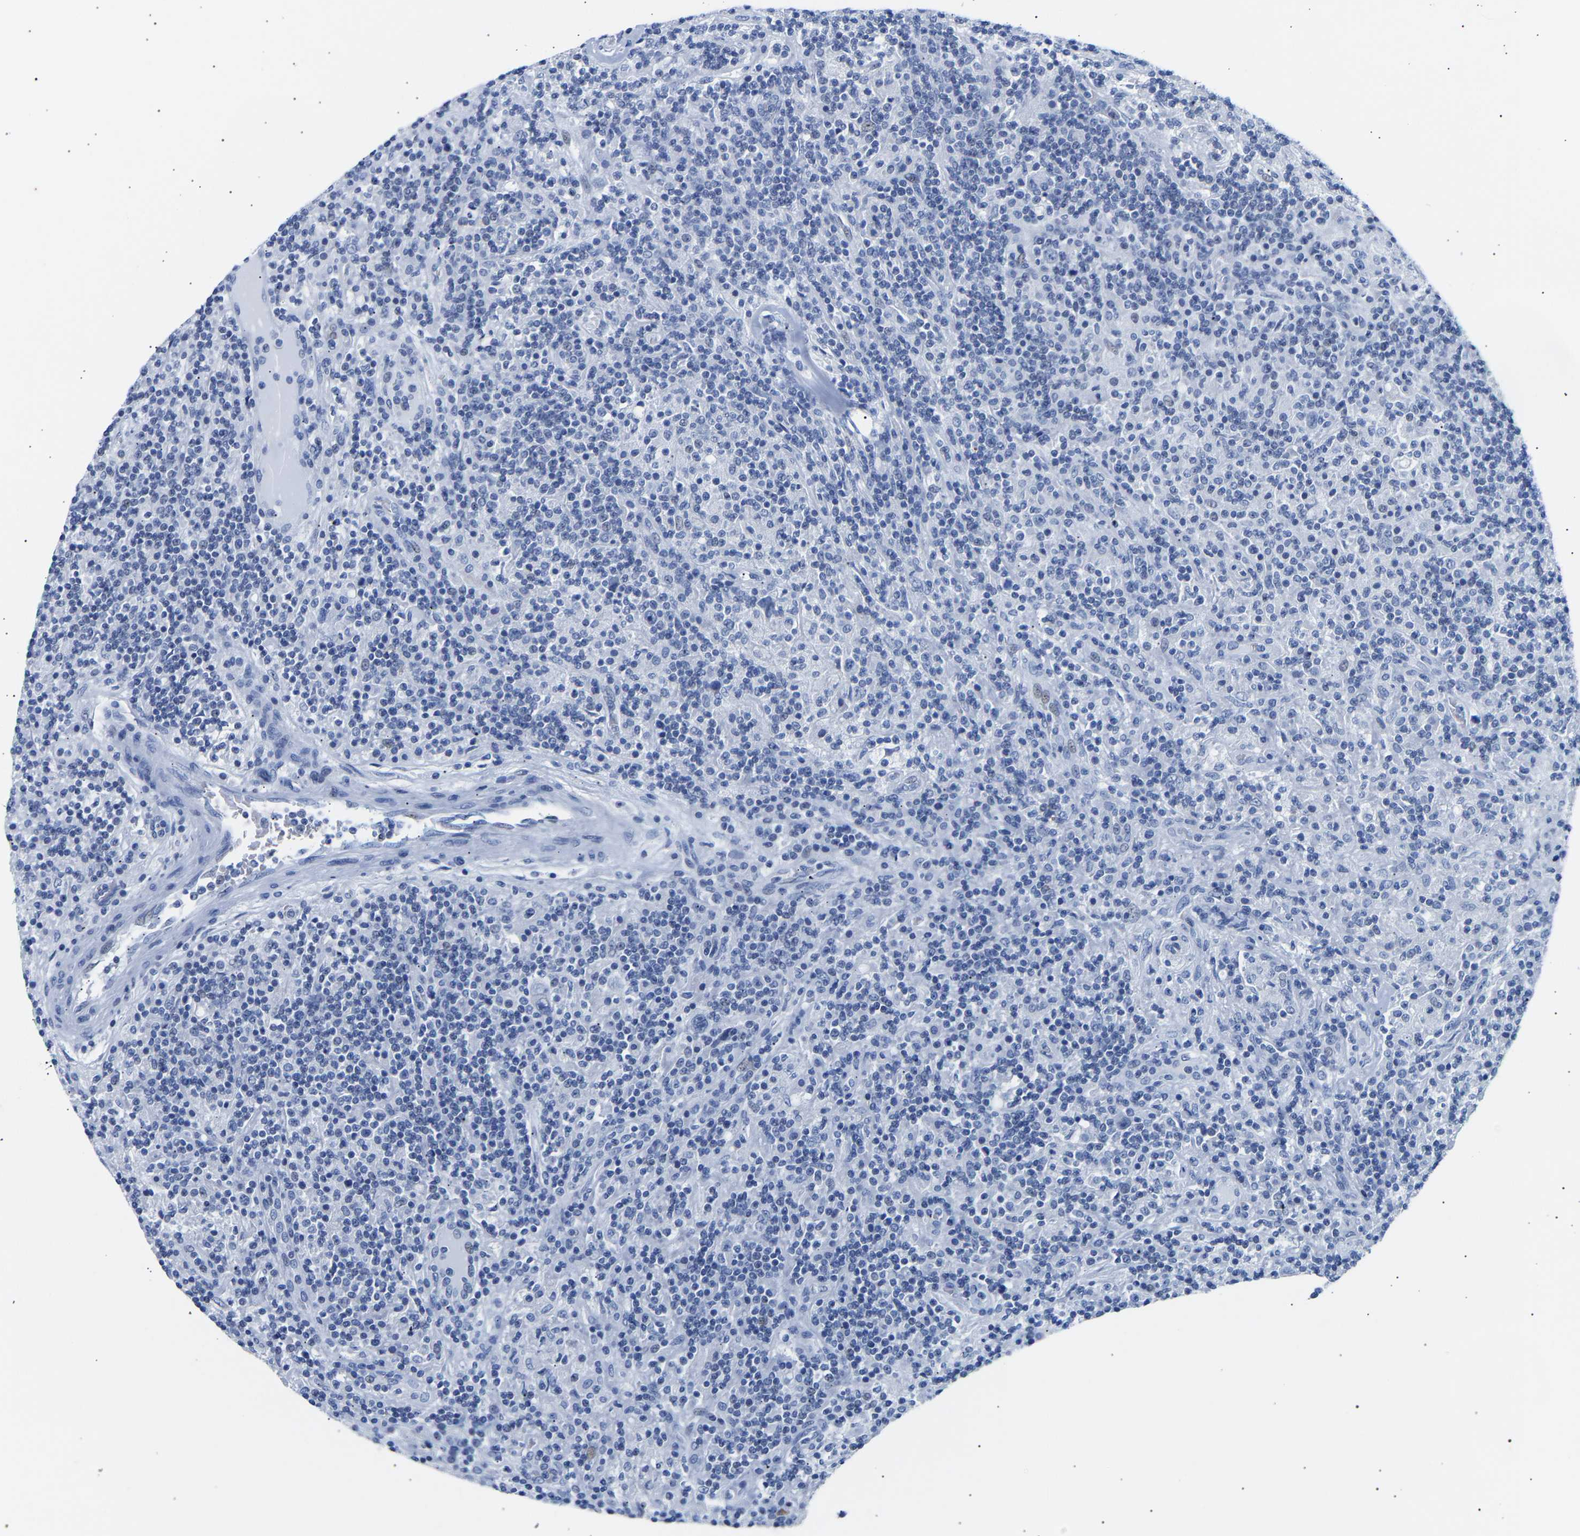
{"staining": {"intensity": "negative", "quantity": "none", "location": "none"}, "tissue": "lymphoma", "cell_type": "Tumor cells", "image_type": "cancer", "snomed": [{"axis": "morphology", "description": "Hodgkin's disease, NOS"}, {"axis": "topography", "description": "Lymph node"}], "caption": "Immunohistochemical staining of Hodgkin's disease exhibits no significant positivity in tumor cells.", "gene": "SPINK2", "patient": {"sex": "male", "age": 70}}